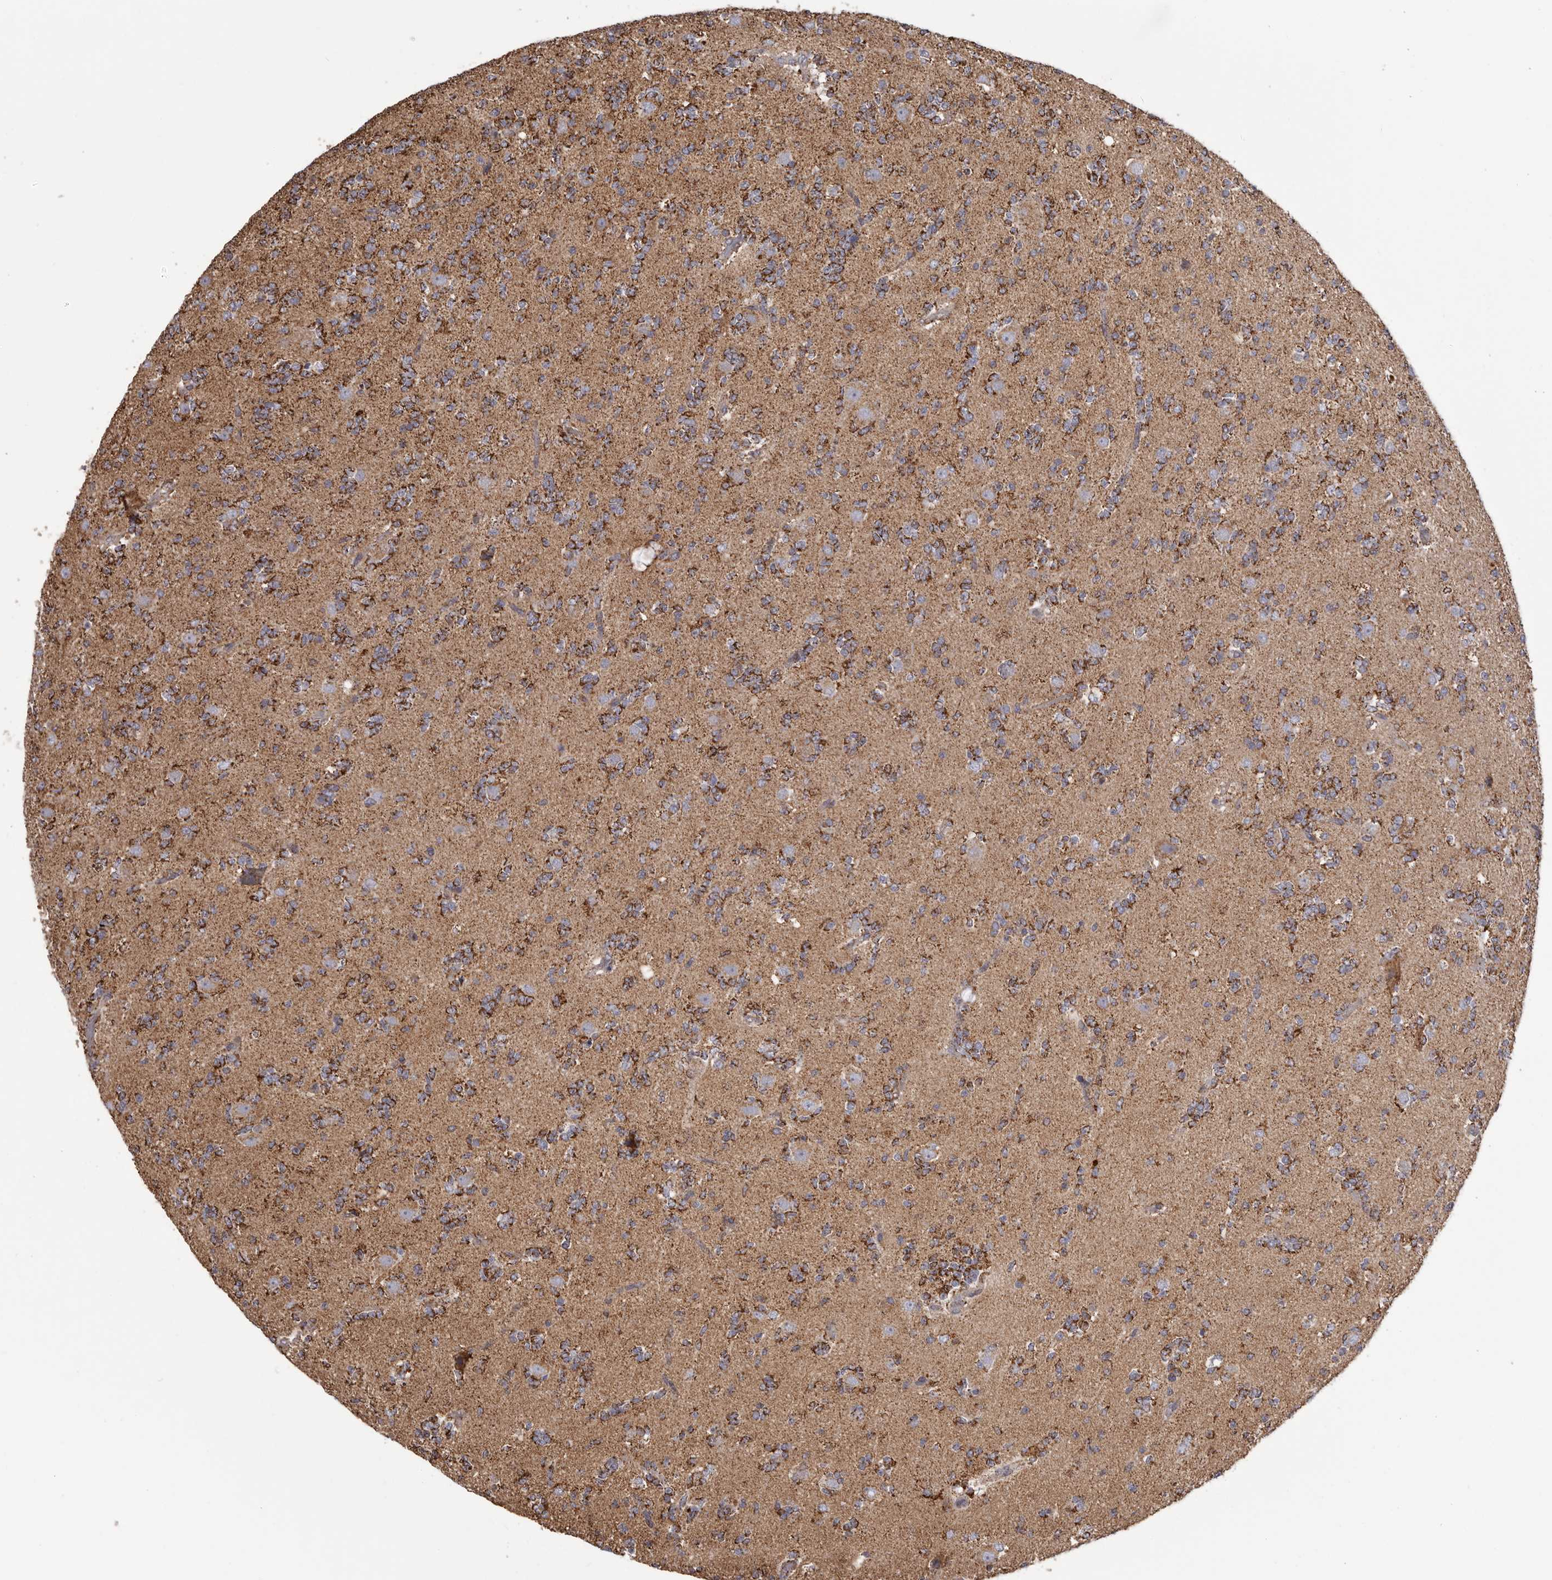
{"staining": {"intensity": "strong", "quantity": ">75%", "location": "cytoplasmic/membranous"}, "tissue": "glioma", "cell_type": "Tumor cells", "image_type": "cancer", "snomed": [{"axis": "morphology", "description": "Glioma, malignant, High grade"}, {"axis": "topography", "description": "Brain"}], "caption": "Glioma was stained to show a protein in brown. There is high levels of strong cytoplasmic/membranous staining in about >75% of tumor cells. The protein of interest is shown in brown color, while the nuclei are stained blue.", "gene": "CHRM2", "patient": {"sex": "female", "age": 62}}